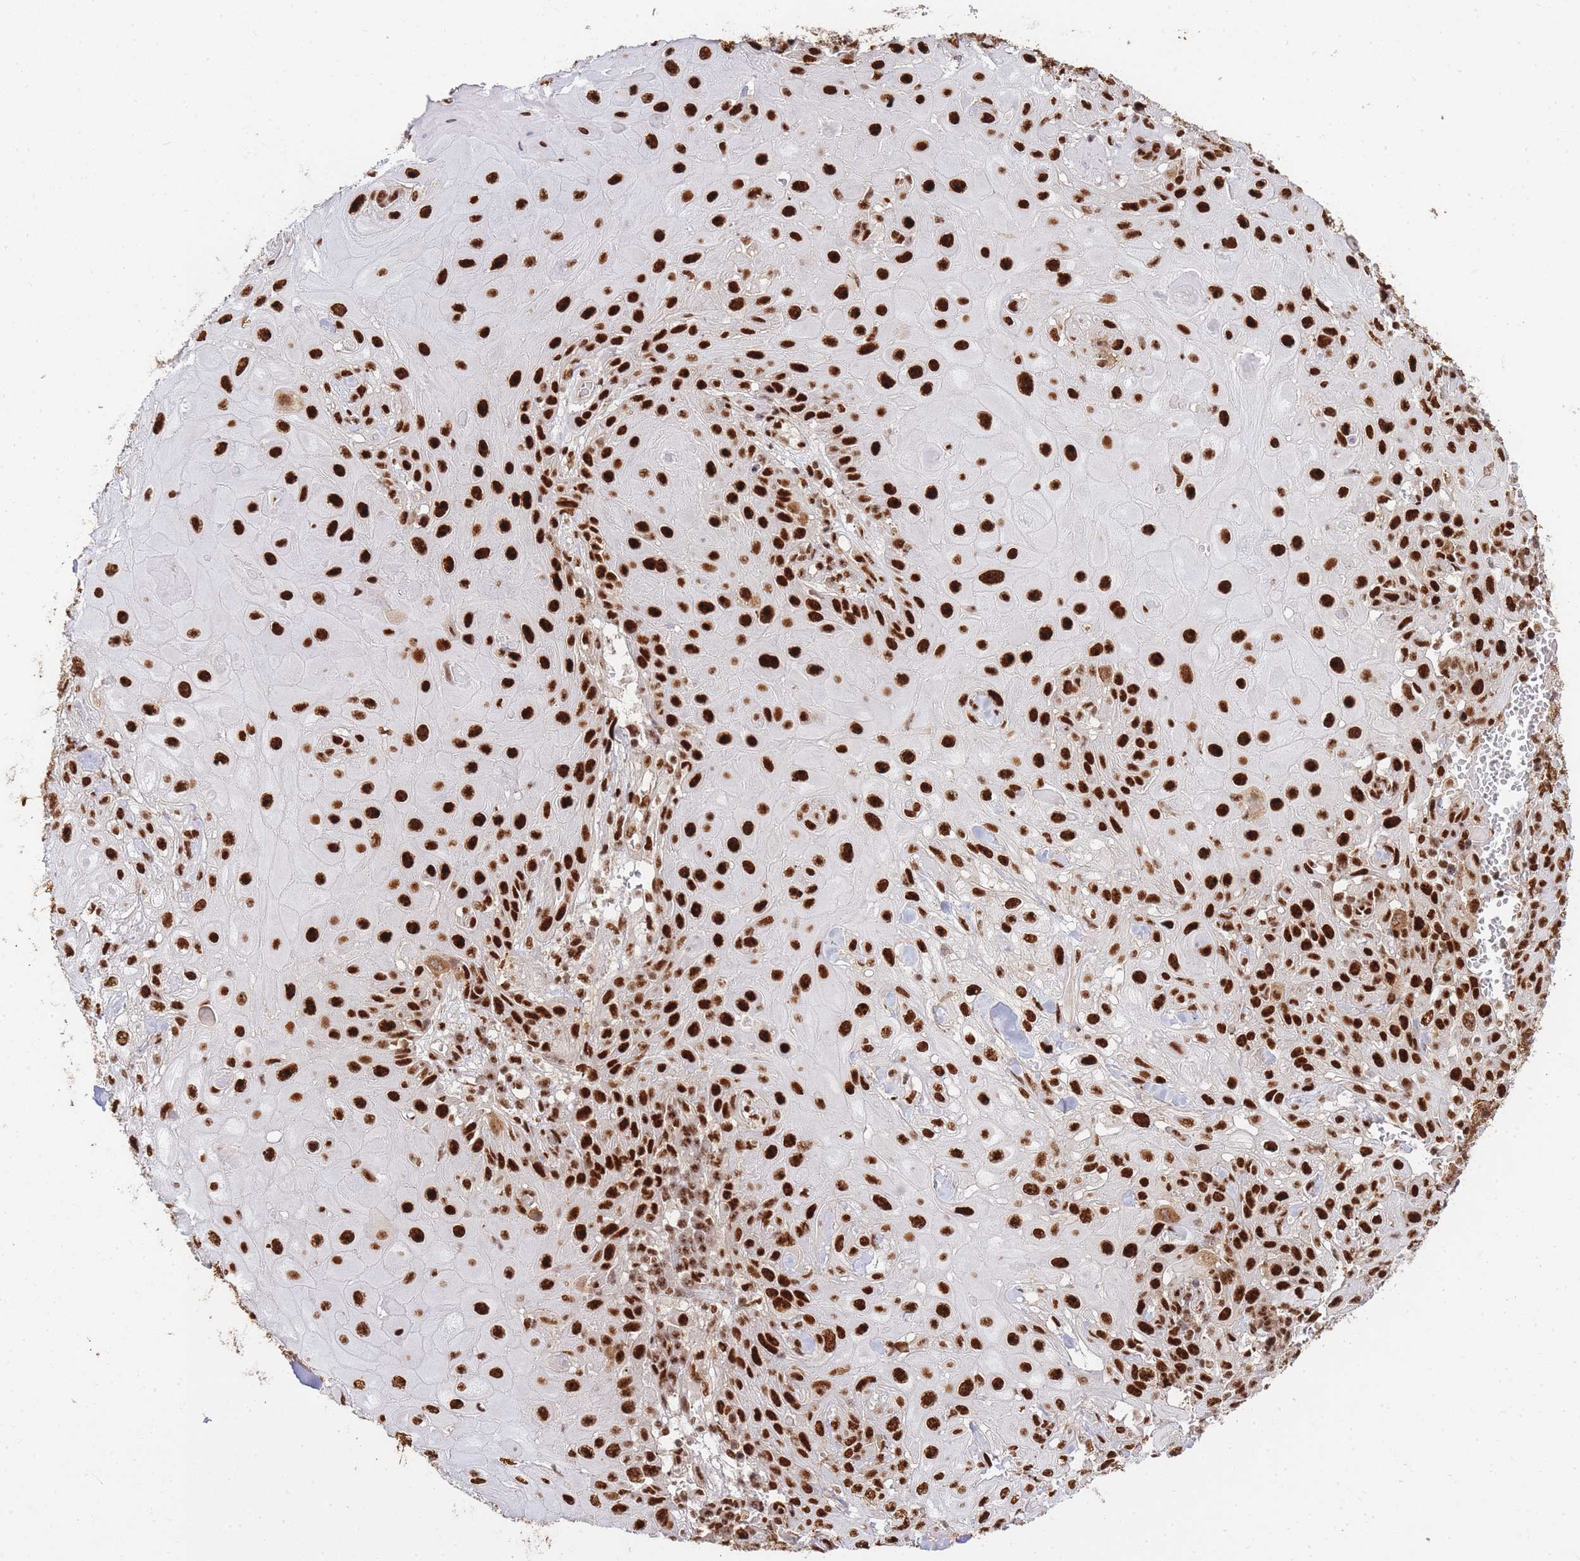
{"staining": {"intensity": "strong", "quantity": ">75%", "location": "nuclear"}, "tissue": "skin cancer", "cell_type": "Tumor cells", "image_type": "cancer", "snomed": [{"axis": "morphology", "description": "Normal tissue, NOS"}, {"axis": "morphology", "description": "Squamous cell carcinoma, NOS"}, {"axis": "topography", "description": "Skin"}, {"axis": "topography", "description": "Cartilage tissue"}], "caption": "Skin cancer stained for a protein (brown) shows strong nuclear positive staining in about >75% of tumor cells.", "gene": "PRKDC", "patient": {"sex": "female", "age": 79}}